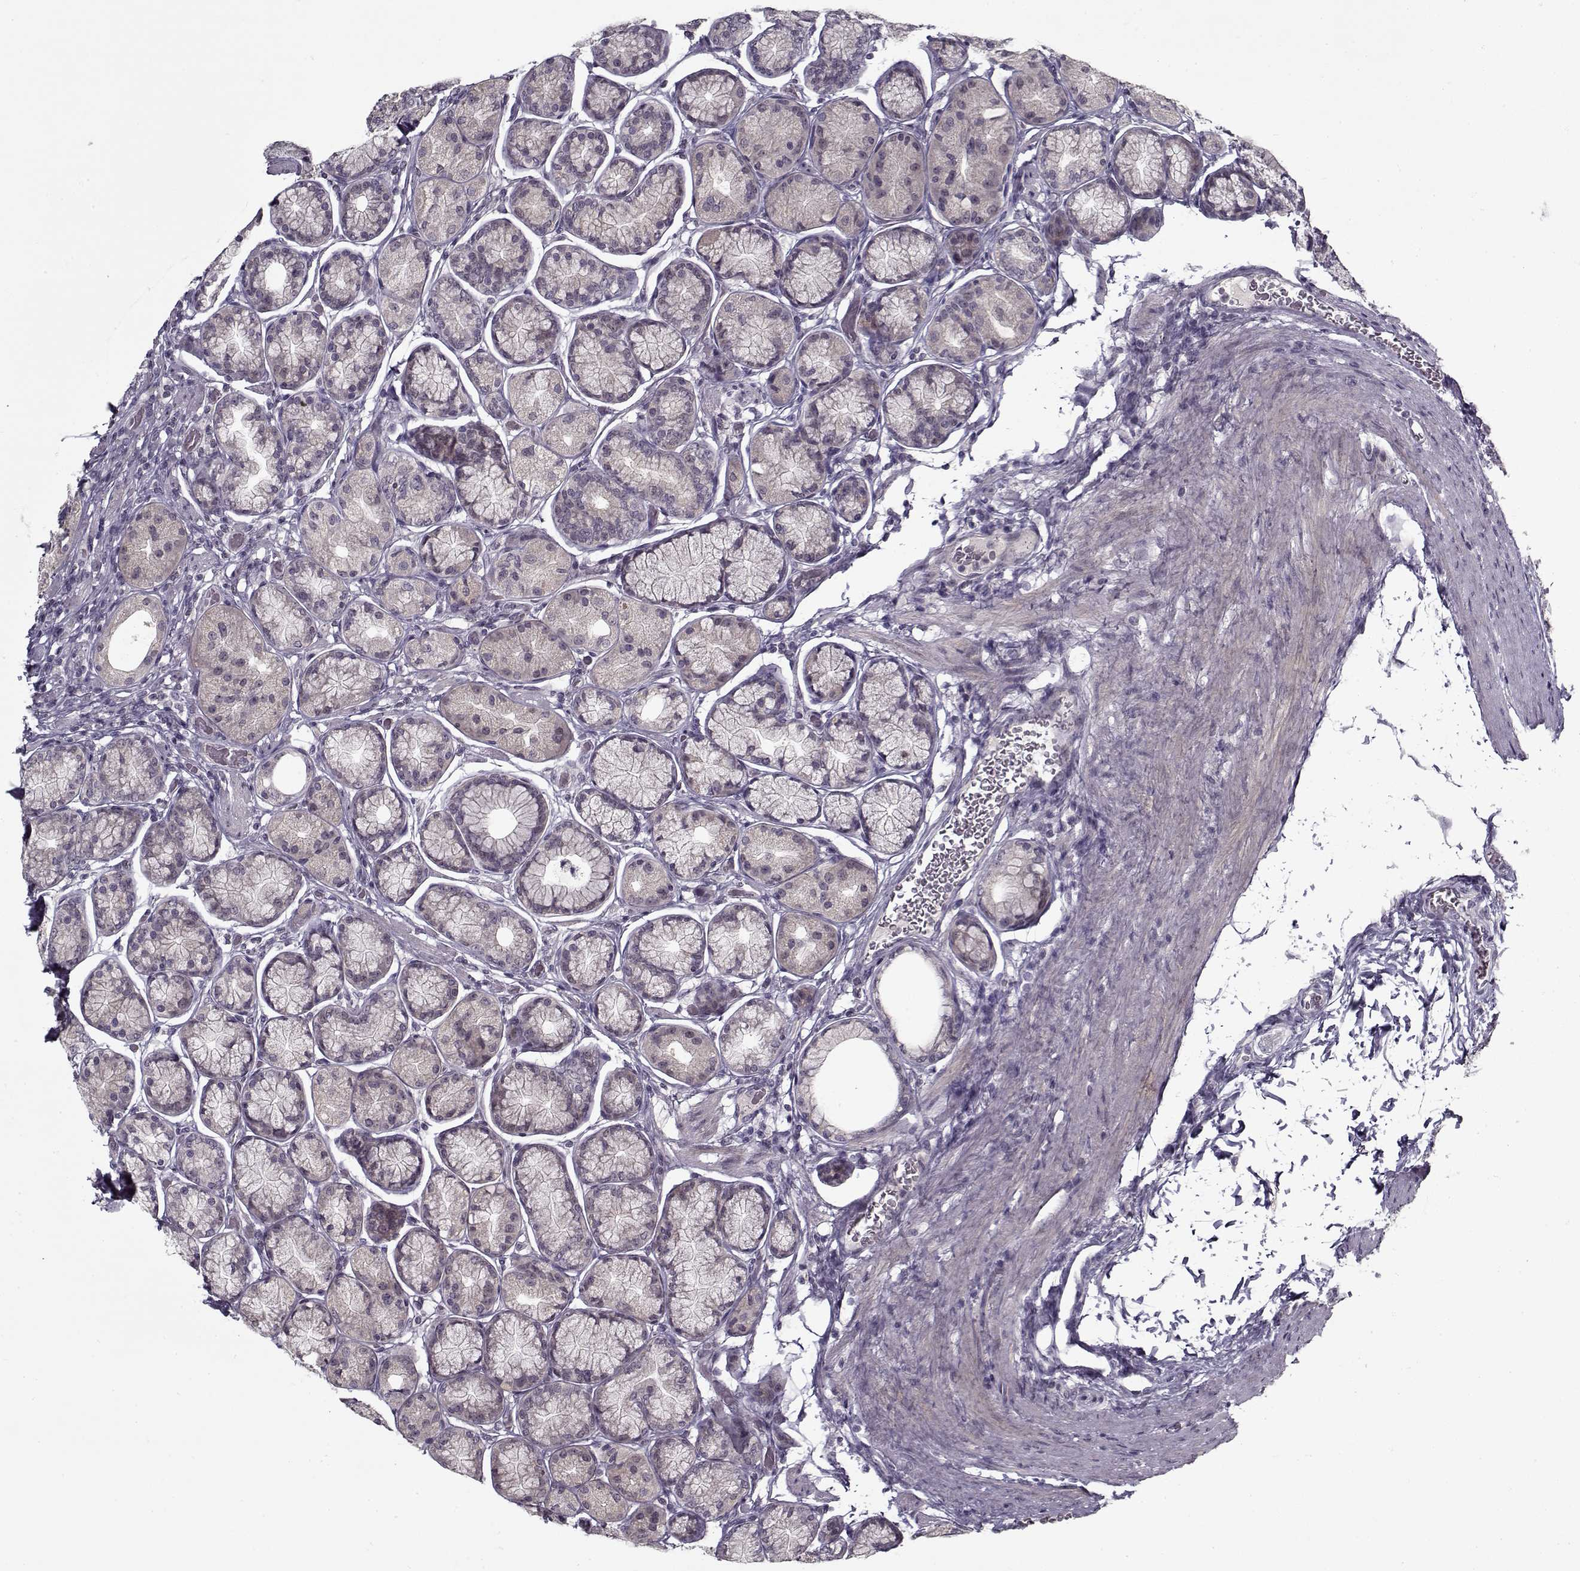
{"staining": {"intensity": "negative", "quantity": "none", "location": "none"}, "tissue": "stomach", "cell_type": "Glandular cells", "image_type": "normal", "snomed": [{"axis": "morphology", "description": "Normal tissue, NOS"}, {"axis": "morphology", "description": "Adenocarcinoma, NOS"}, {"axis": "morphology", "description": "Adenocarcinoma, High grade"}, {"axis": "topography", "description": "Stomach, upper"}, {"axis": "topography", "description": "Stomach"}], "caption": "This photomicrograph is of unremarkable stomach stained with immunohistochemistry (IHC) to label a protein in brown with the nuclei are counter-stained blue. There is no staining in glandular cells.", "gene": "LAMA2", "patient": {"sex": "female", "age": 65}}